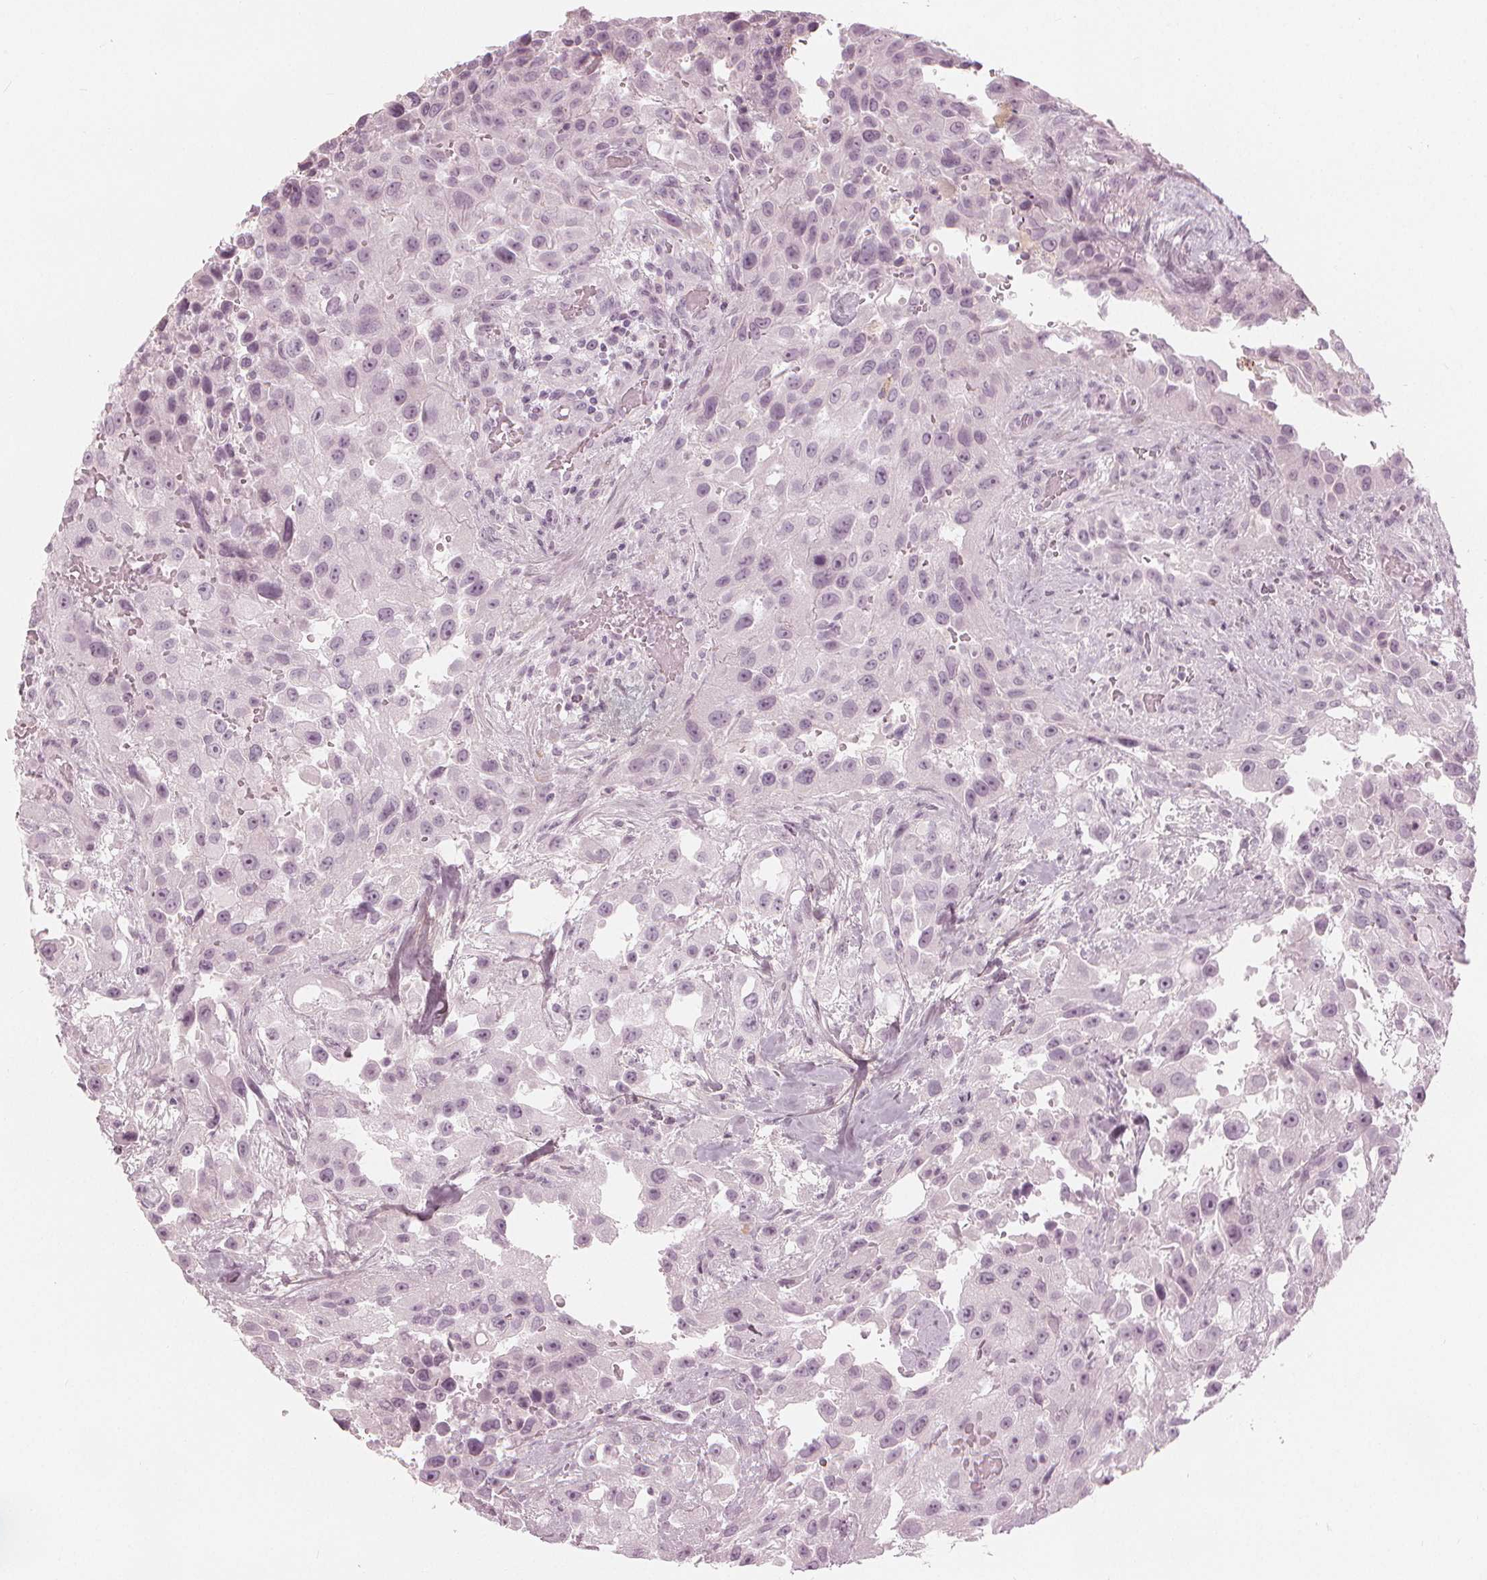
{"staining": {"intensity": "negative", "quantity": "none", "location": "none"}, "tissue": "urothelial cancer", "cell_type": "Tumor cells", "image_type": "cancer", "snomed": [{"axis": "morphology", "description": "Urothelial carcinoma, High grade"}, {"axis": "topography", "description": "Urinary bladder"}], "caption": "Micrograph shows no significant protein positivity in tumor cells of high-grade urothelial carcinoma.", "gene": "PAEP", "patient": {"sex": "male", "age": 79}}